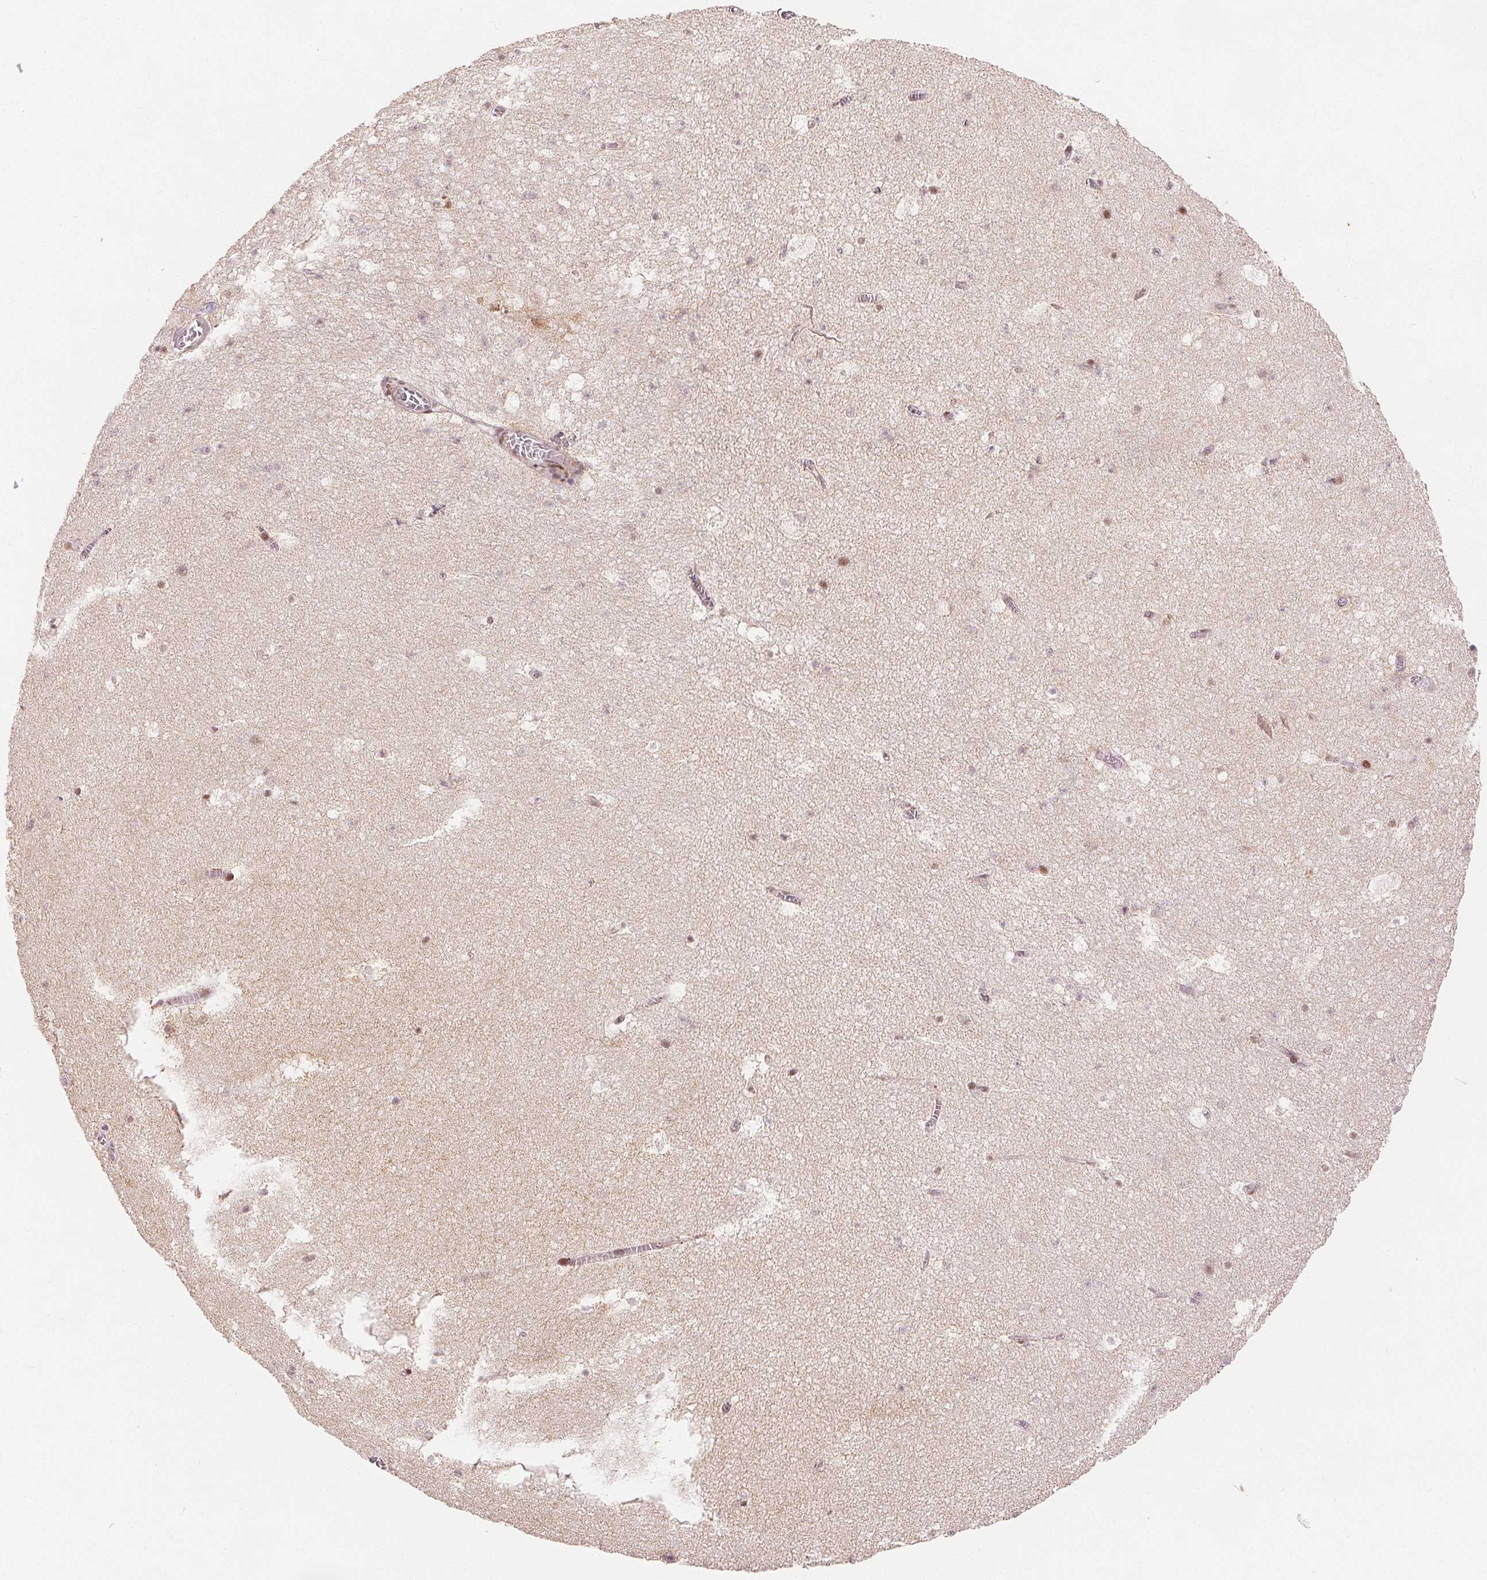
{"staining": {"intensity": "moderate", "quantity": "25%-75%", "location": "nuclear"}, "tissue": "hippocampus", "cell_type": "Glial cells", "image_type": "normal", "snomed": [{"axis": "morphology", "description": "Normal tissue, NOS"}, {"axis": "topography", "description": "Hippocampus"}], "caption": "This is a histology image of IHC staining of benign hippocampus, which shows moderate positivity in the nuclear of glial cells.", "gene": "ZNF703", "patient": {"sex": "female", "age": 42}}